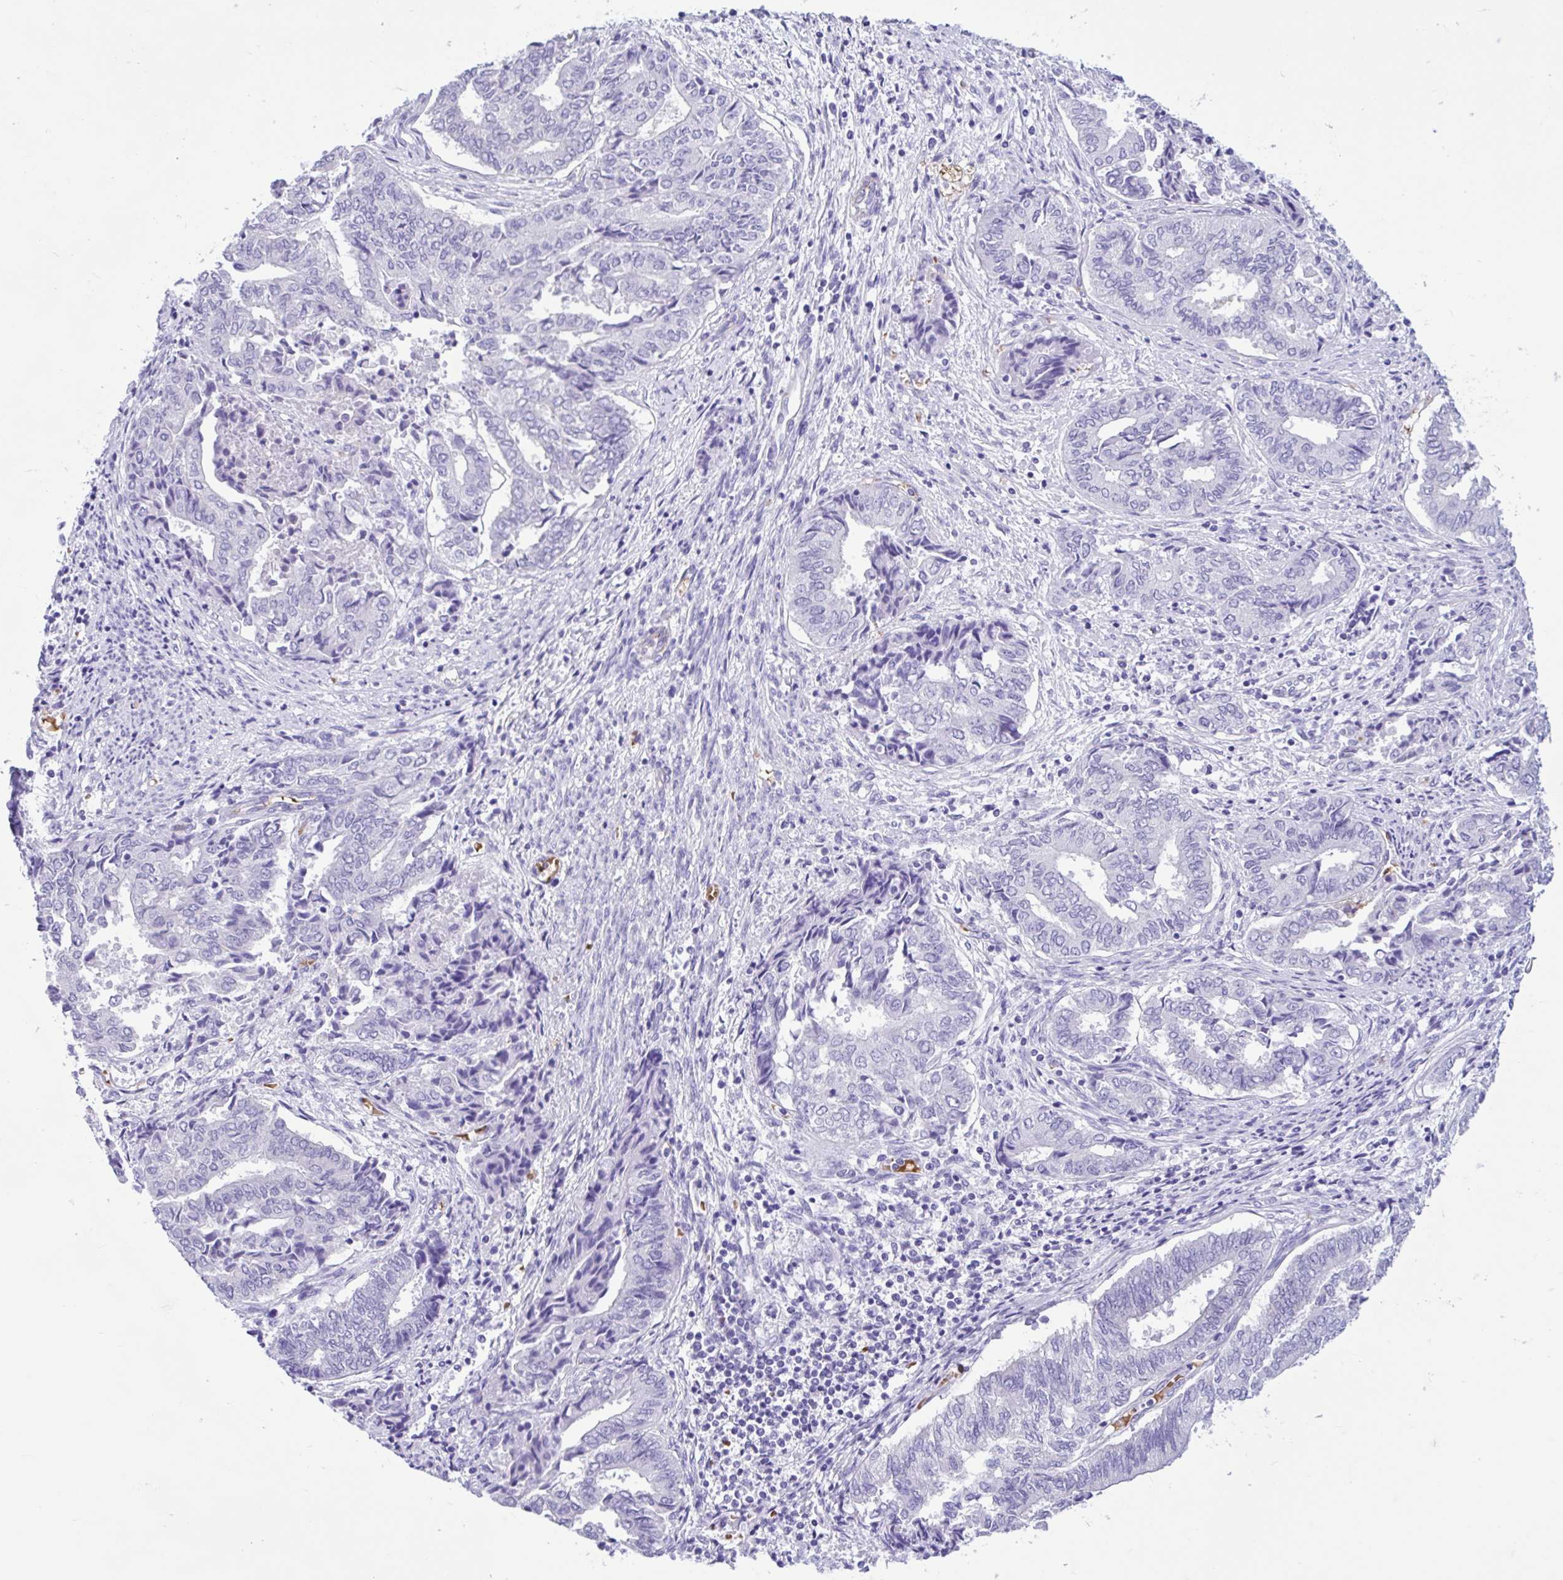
{"staining": {"intensity": "negative", "quantity": "none", "location": "none"}, "tissue": "endometrial cancer", "cell_type": "Tumor cells", "image_type": "cancer", "snomed": [{"axis": "morphology", "description": "Adenocarcinoma, NOS"}, {"axis": "topography", "description": "Endometrium"}], "caption": "IHC image of human adenocarcinoma (endometrial) stained for a protein (brown), which reveals no positivity in tumor cells.", "gene": "TMEM79", "patient": {"sex": "female", "age": 80}}